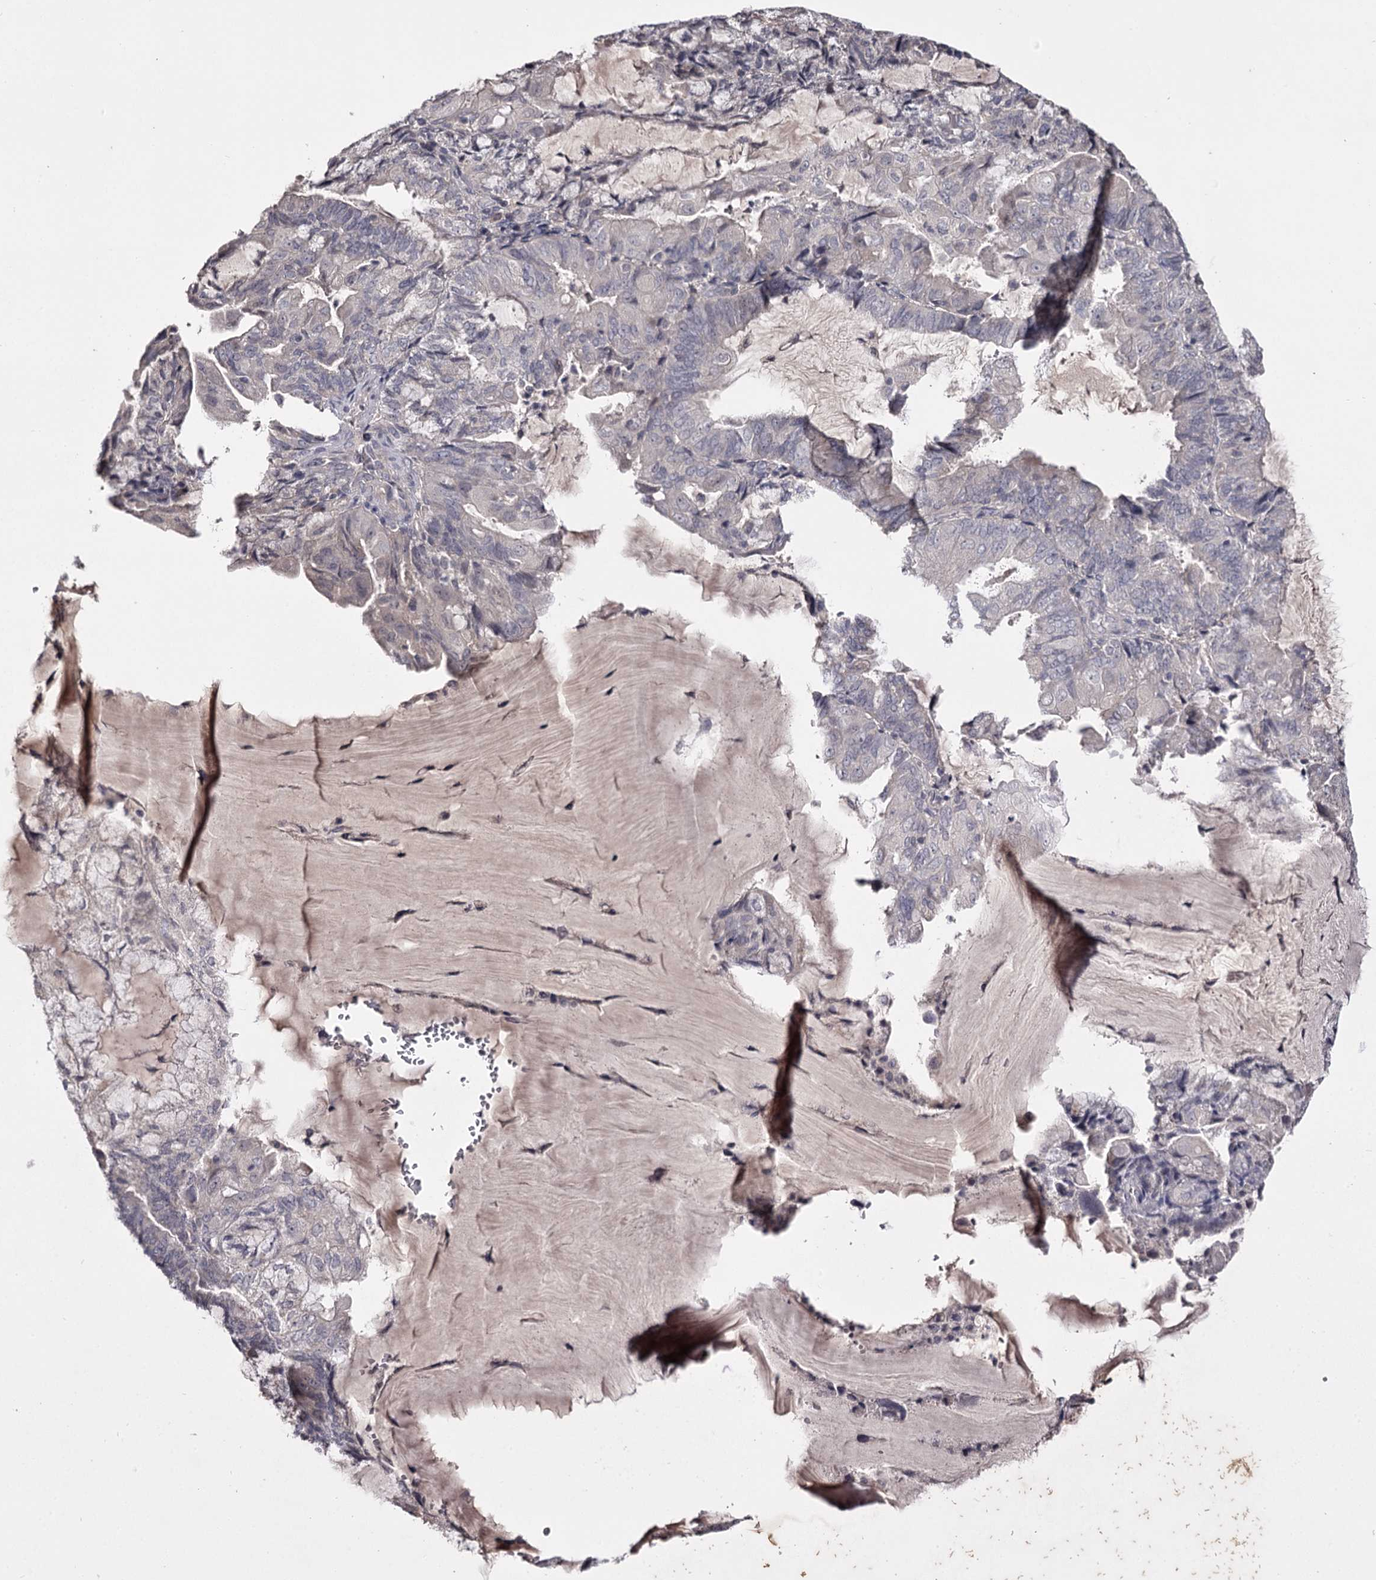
{"staining": {"intensity": "negative", "quantity": "none", "location": "none"}, "tissue": "endometrial cancer", "cell_type": "Tumor cells", "image_type": "cancer", "snomed": [{"axis": "morphology", "description": "Adenocarcinoma, NOS"}, {"axis": "topography", "description": "Endometrium"}], "caption": "High magnification brightfield microscopy of endometrial cancer (adenocarcinoma) stained with DAB (brown) and counterstained with hematoxylin (blue): tumor cells show no significant expression.", "gene": "PRM2", "patient": {"sex": "female", "age": 81}}